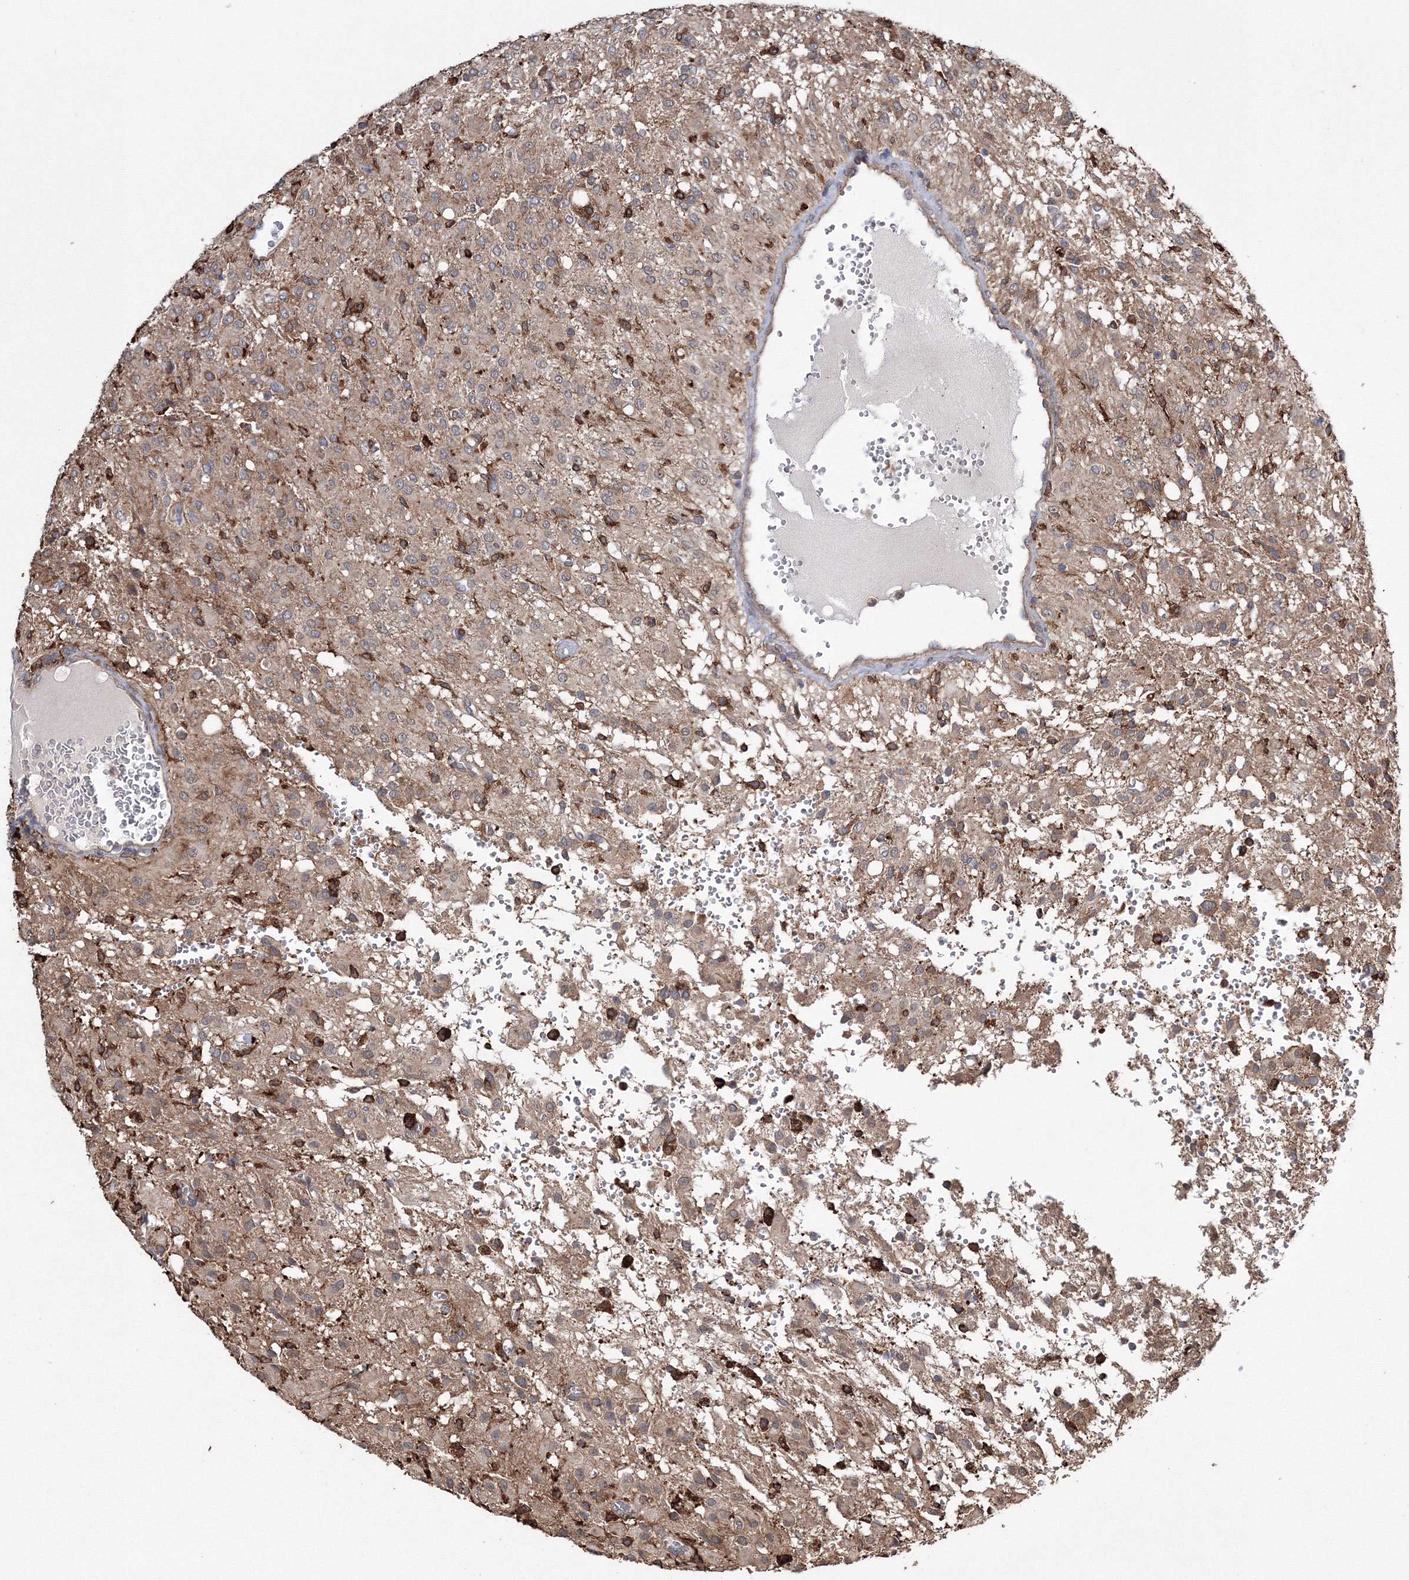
{"staining": {"intensity": "weak", "quantity": "<25%", "location": "cytoplasmic/membranous"}, "tissue": "glioma", "cell_type": "Tumor cells", "image_type": "cancer", "snomed": [{"axis": "morphology", "description": "Glioma, malignant, High grade"}, {"axis": "topography", "description": "Brain"}], "caption": "The micrograph exhibits no significant positivity in tumor cells of malignant glioma (high-grade). The staining is performed using DAB brown chromogen with nuclei counter-stained in using hematoxylin.", "gene": "RANBP3L", "patient": {"sex": "female", "age": 59}}